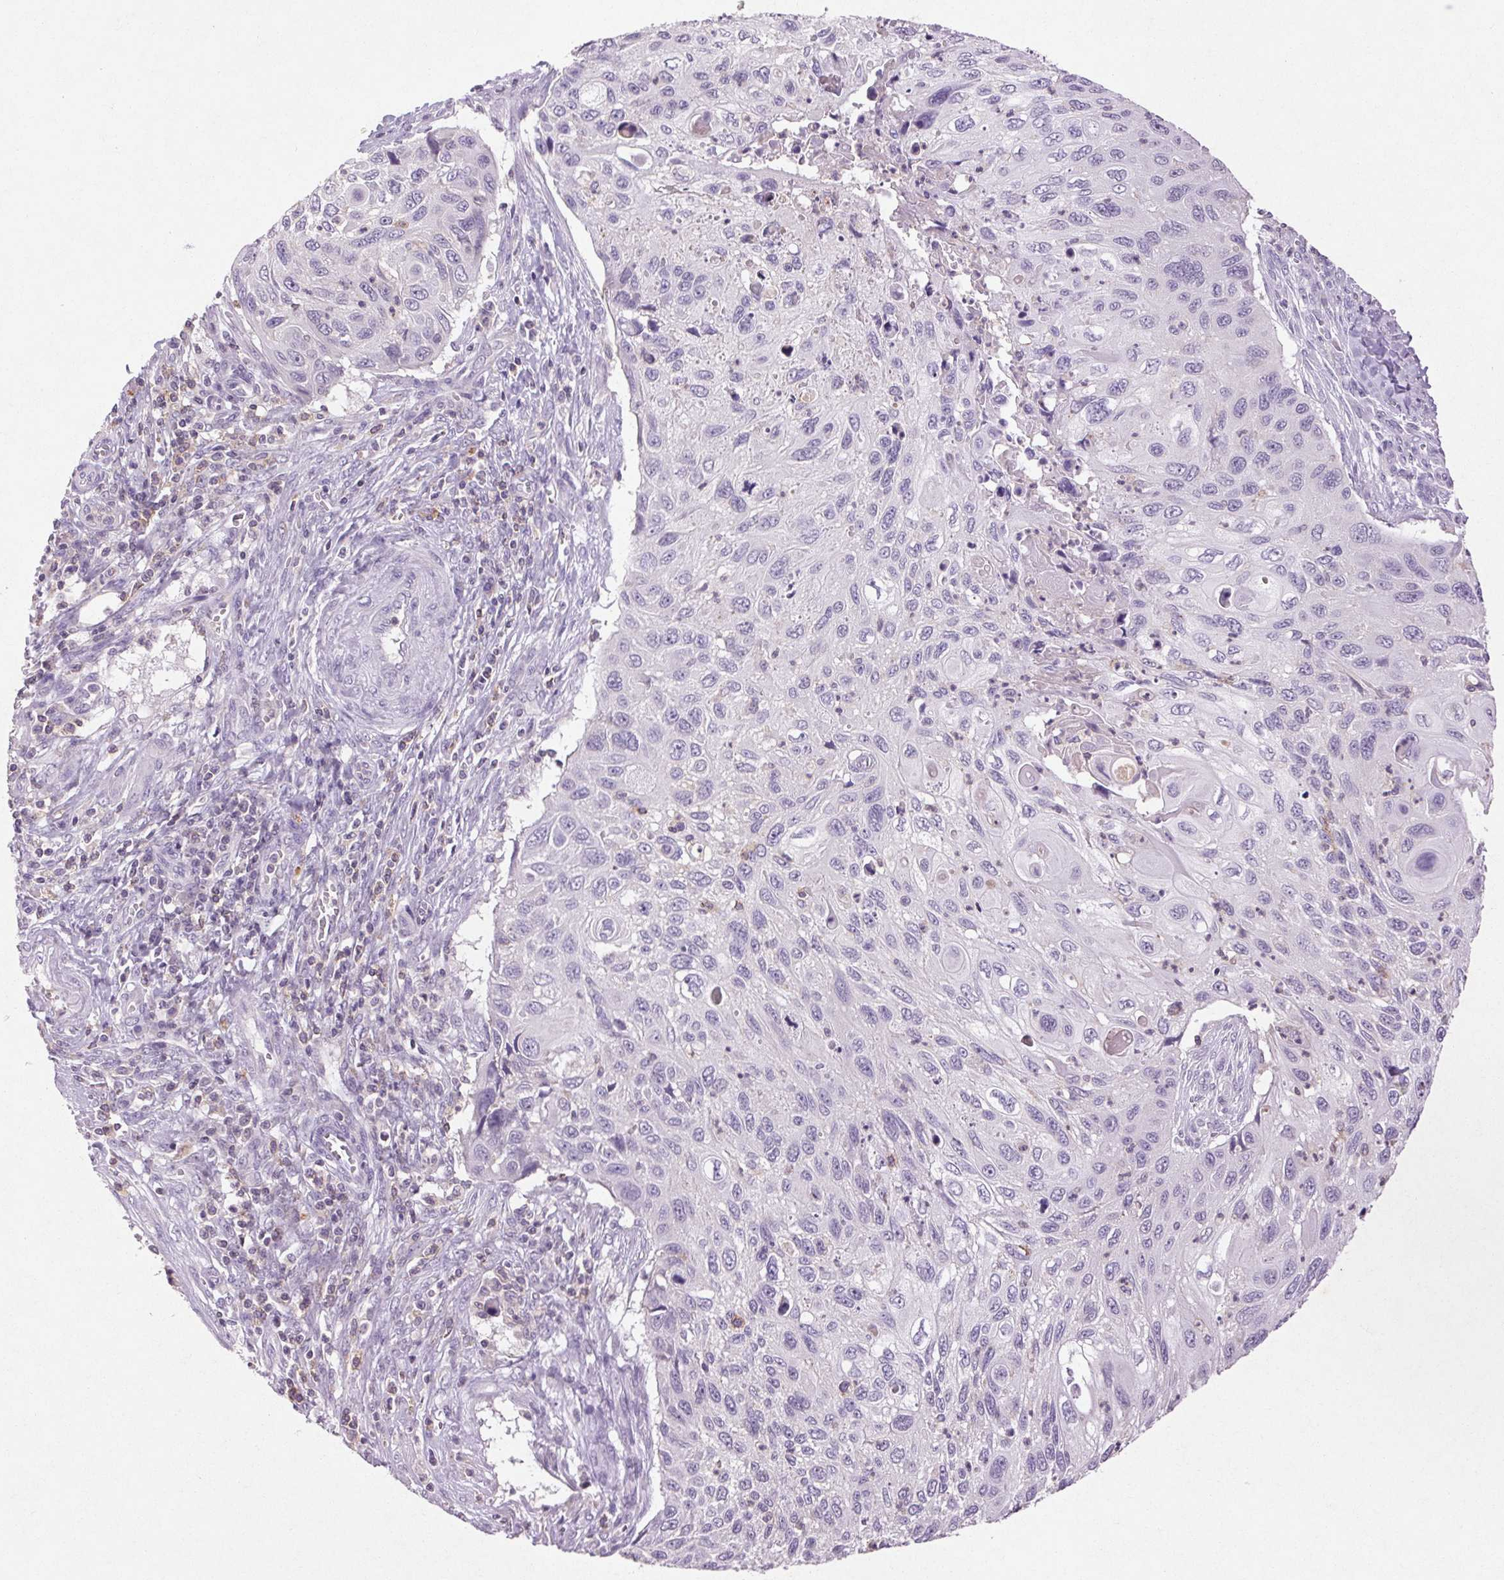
{"staining": {"intensity": "negative", "quantity": "none", "location": "none"}, "tissue": "cervical cancer", "cell_type": "Tumor cells", "image_type": "cancer", "snomed": [{"axis": "morphology", "description": "Squamous cell carcinoma, NOS"}, {"axis": "topography", "description": "Cervix"}], "caption": "Tumor cells are negative for brown protein staining in cervical cancer (squamous cell carcinoma). Nuclei are stained in blue.", "gene": "FNDC7", "patient": {"sex": "female", "age": 70}}